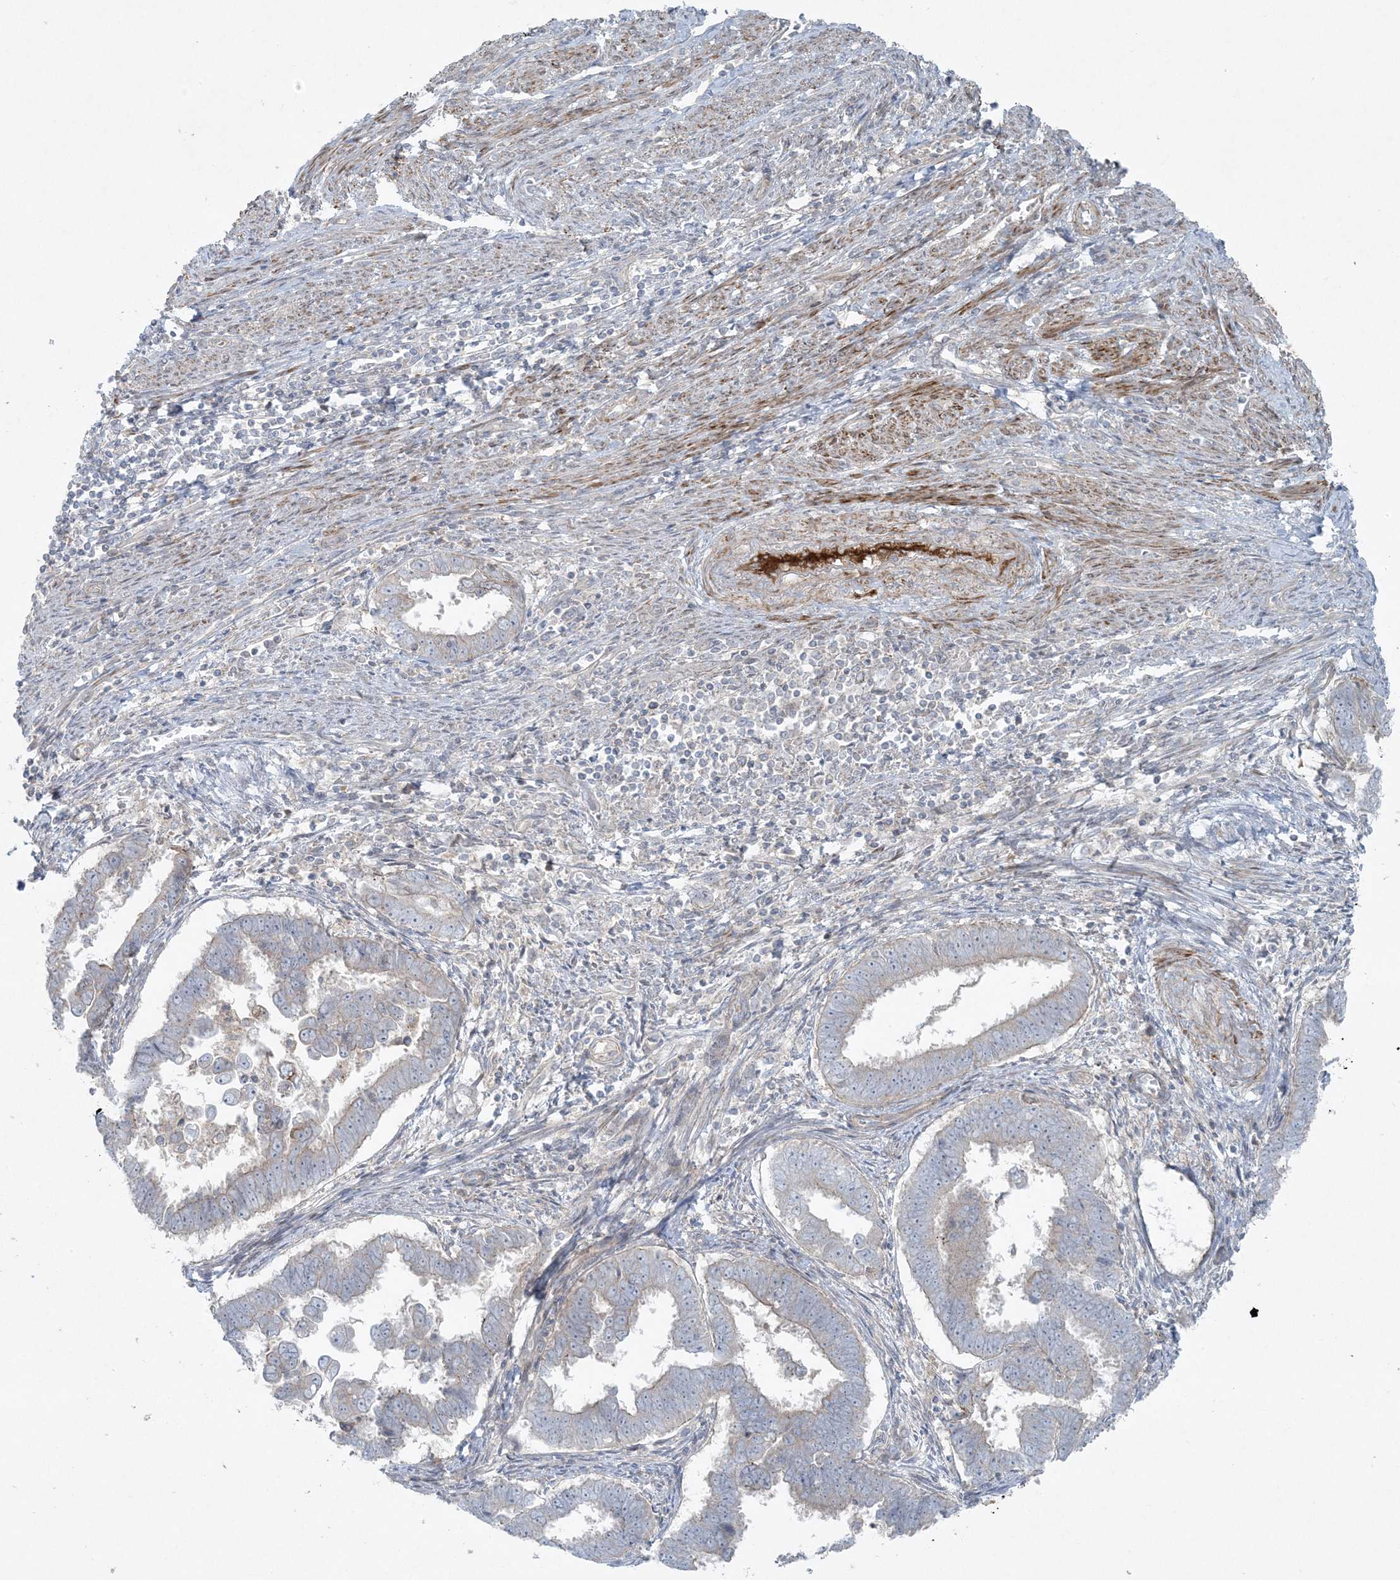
{"staining": {"intensity": "weak", "quantity": "<25%", "location": "cytoplasmic/membranous"}, "tissue": "endometrial cancer", "cell_type": "Tumor cells", "image_type": "cancer", "snomed": [{"axis": "morphology", "description": "Adenocarcinoma, NOS"}, {"axis": "topography", "description": "Endometrium"}], "caption": "Photomicrograph shows no protein expression in tumor cells of endometrial adenocarcinoma tissue.", "gene": "PIK3R4", "patient": {"sex": "female", "age": 75}}